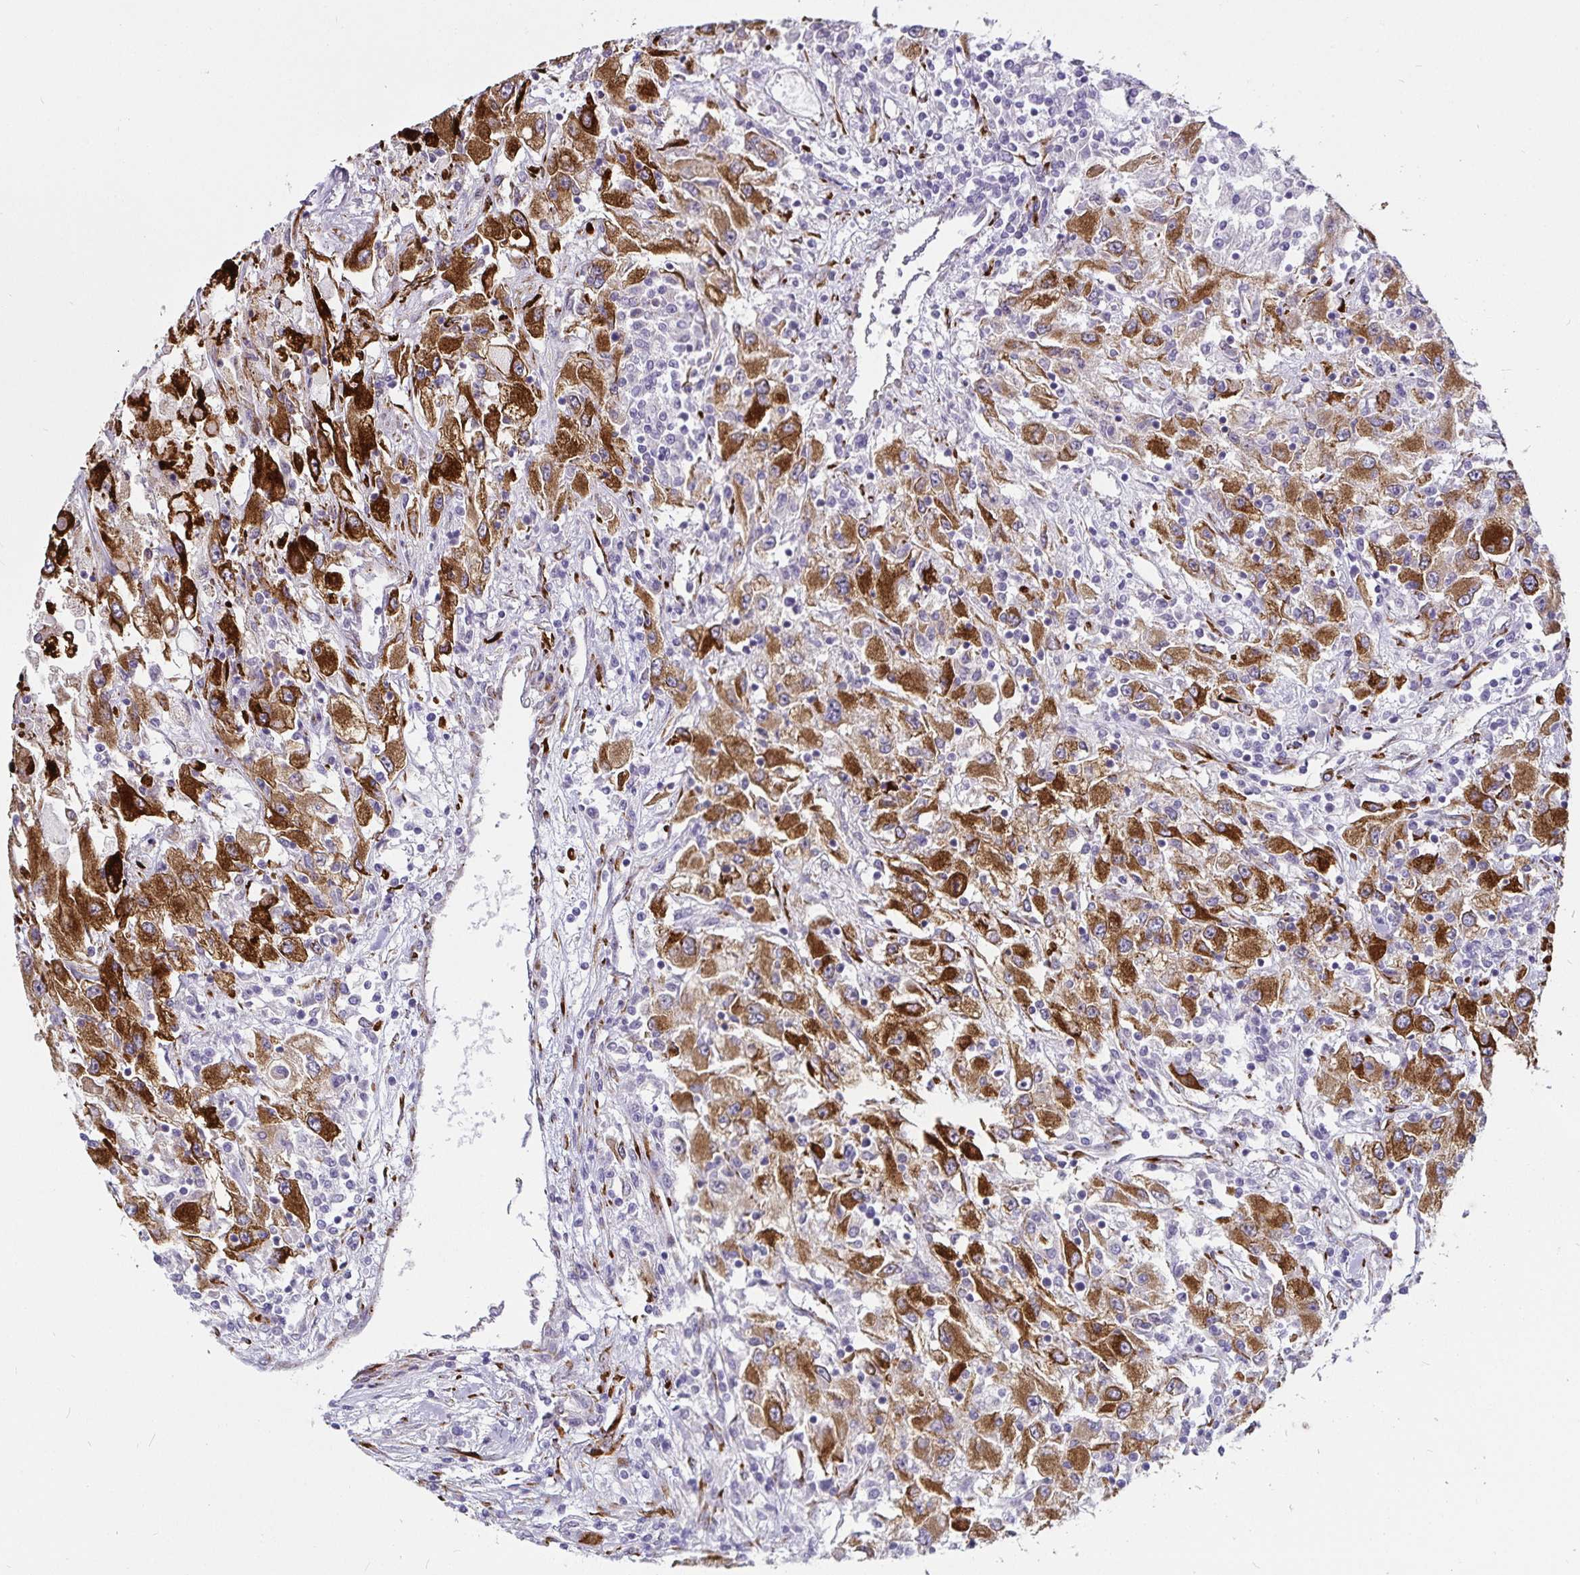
{"staining": {"intensity": "strong", "quantity": ">75%", "location": "cytoplasmic/membranous"}, "tissue": "renal cancer", "cell_type": "Tumor cells", "image_type": "cancer", "snomed": [{"axis": "morphology", "description": "Adenocarcinoma, NOS"}, {"axis": "topography", "description": "Kidney"}], "caption": "A histopathology image of human renal cancer (adenocarcinoma) stained for a protein shows strong cytoplasmic/membranous brown staining in tumor cells.", "gene": "P4HA2", "patient": {"sex": "female", "age": 67}}